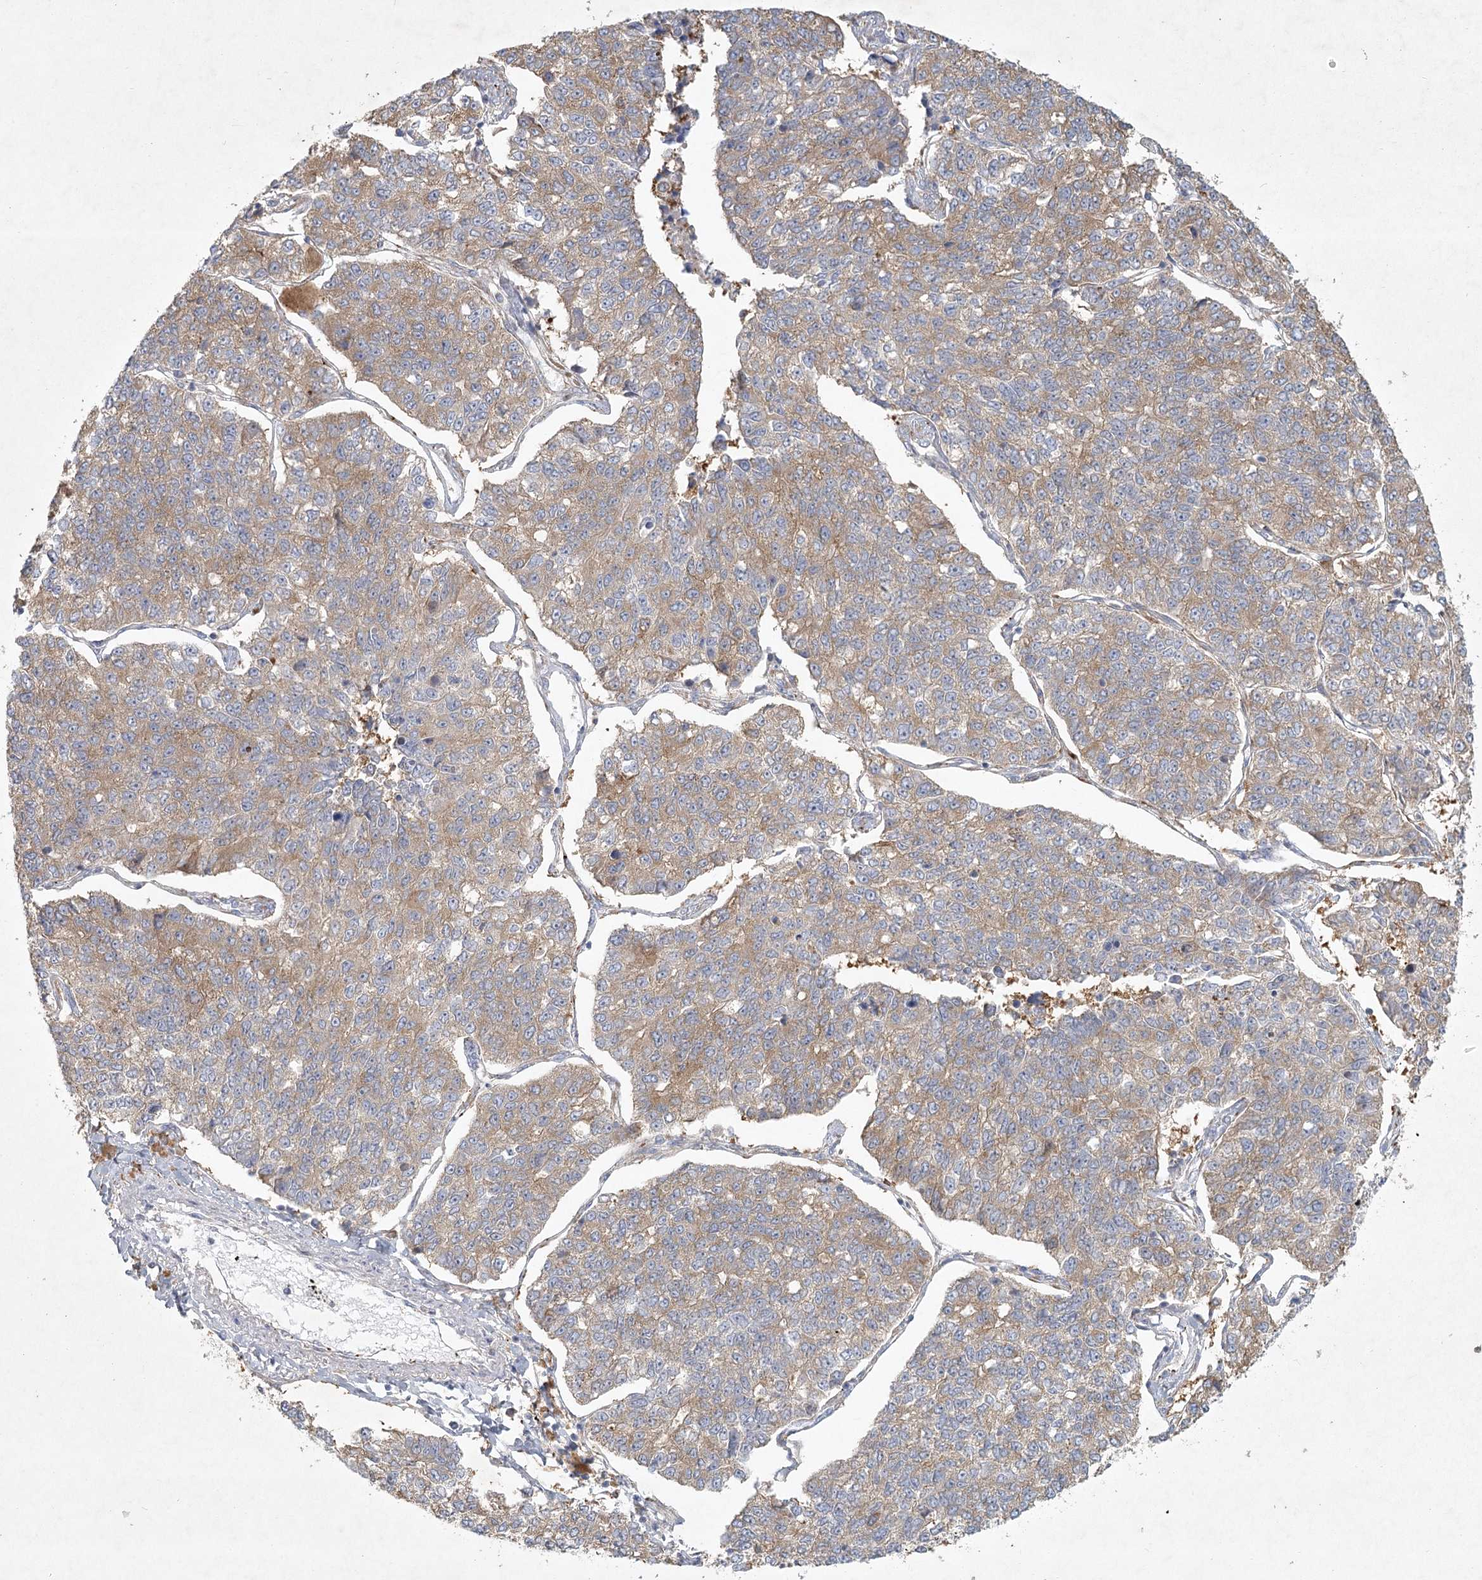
{"staining": {"intensity": "moderate", "quantity": "25%-75%", "location": "cytoplasmic/membranous"}, "tissue": "lung cancer", "cell_type": "Tumor cells", "image_type": "cancer", "snomed": [{"axis": "morphology", "description": "Adenocarcinoma, NOS"}, {"axis": "topography", "description": "Lung"}], "caption": "A histopathology image of human lung cancer (adenocarcinoma) stained for a protein demonstrates moderate cytoplasmic/membranous brown staining in tumor cells.", "gene": "FAM110C", "patient": {"sex": "male", "age": 49}}